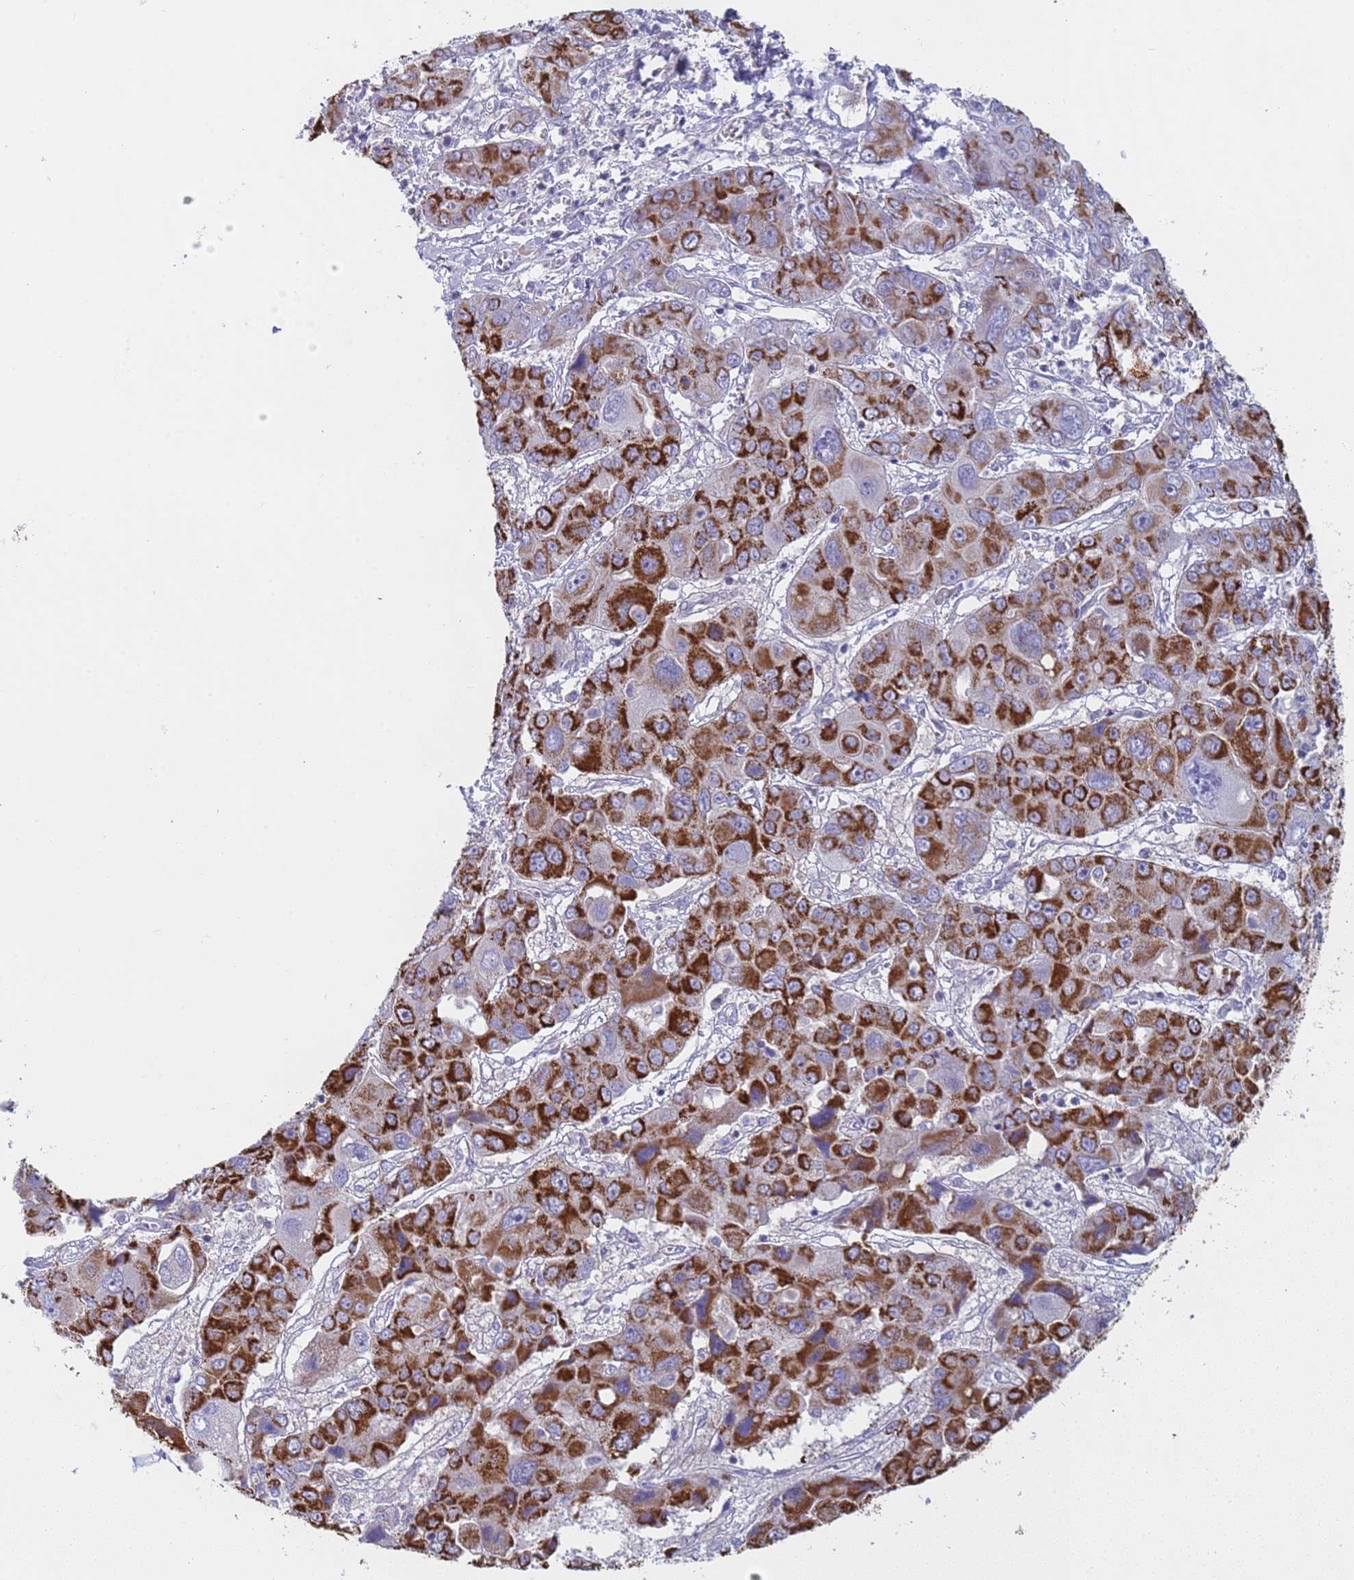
{"staining": {"intensity": "strong", "quantity": ">75%", "location": "cytoplasmic/membranous"}, "tissue": "liver cancer", "cell_type": "Tumor cells", "image_type": "cancer", "snomed": [{"axis": "morphology", "description": "Cholangiocarcinoma"}, {"axis": "topography", "description": "Liver"}], "caption": "This micrograph displays cholangiocarcinoma (liver) stained with IHC to label a protein in brown. The cytoplasmic/membranous of tumor cells show strong positivity for the protein. Nuclei are counter-stained blue.", "gene": "CAPN7", "patient": {"sex": "male", "age": 67}}